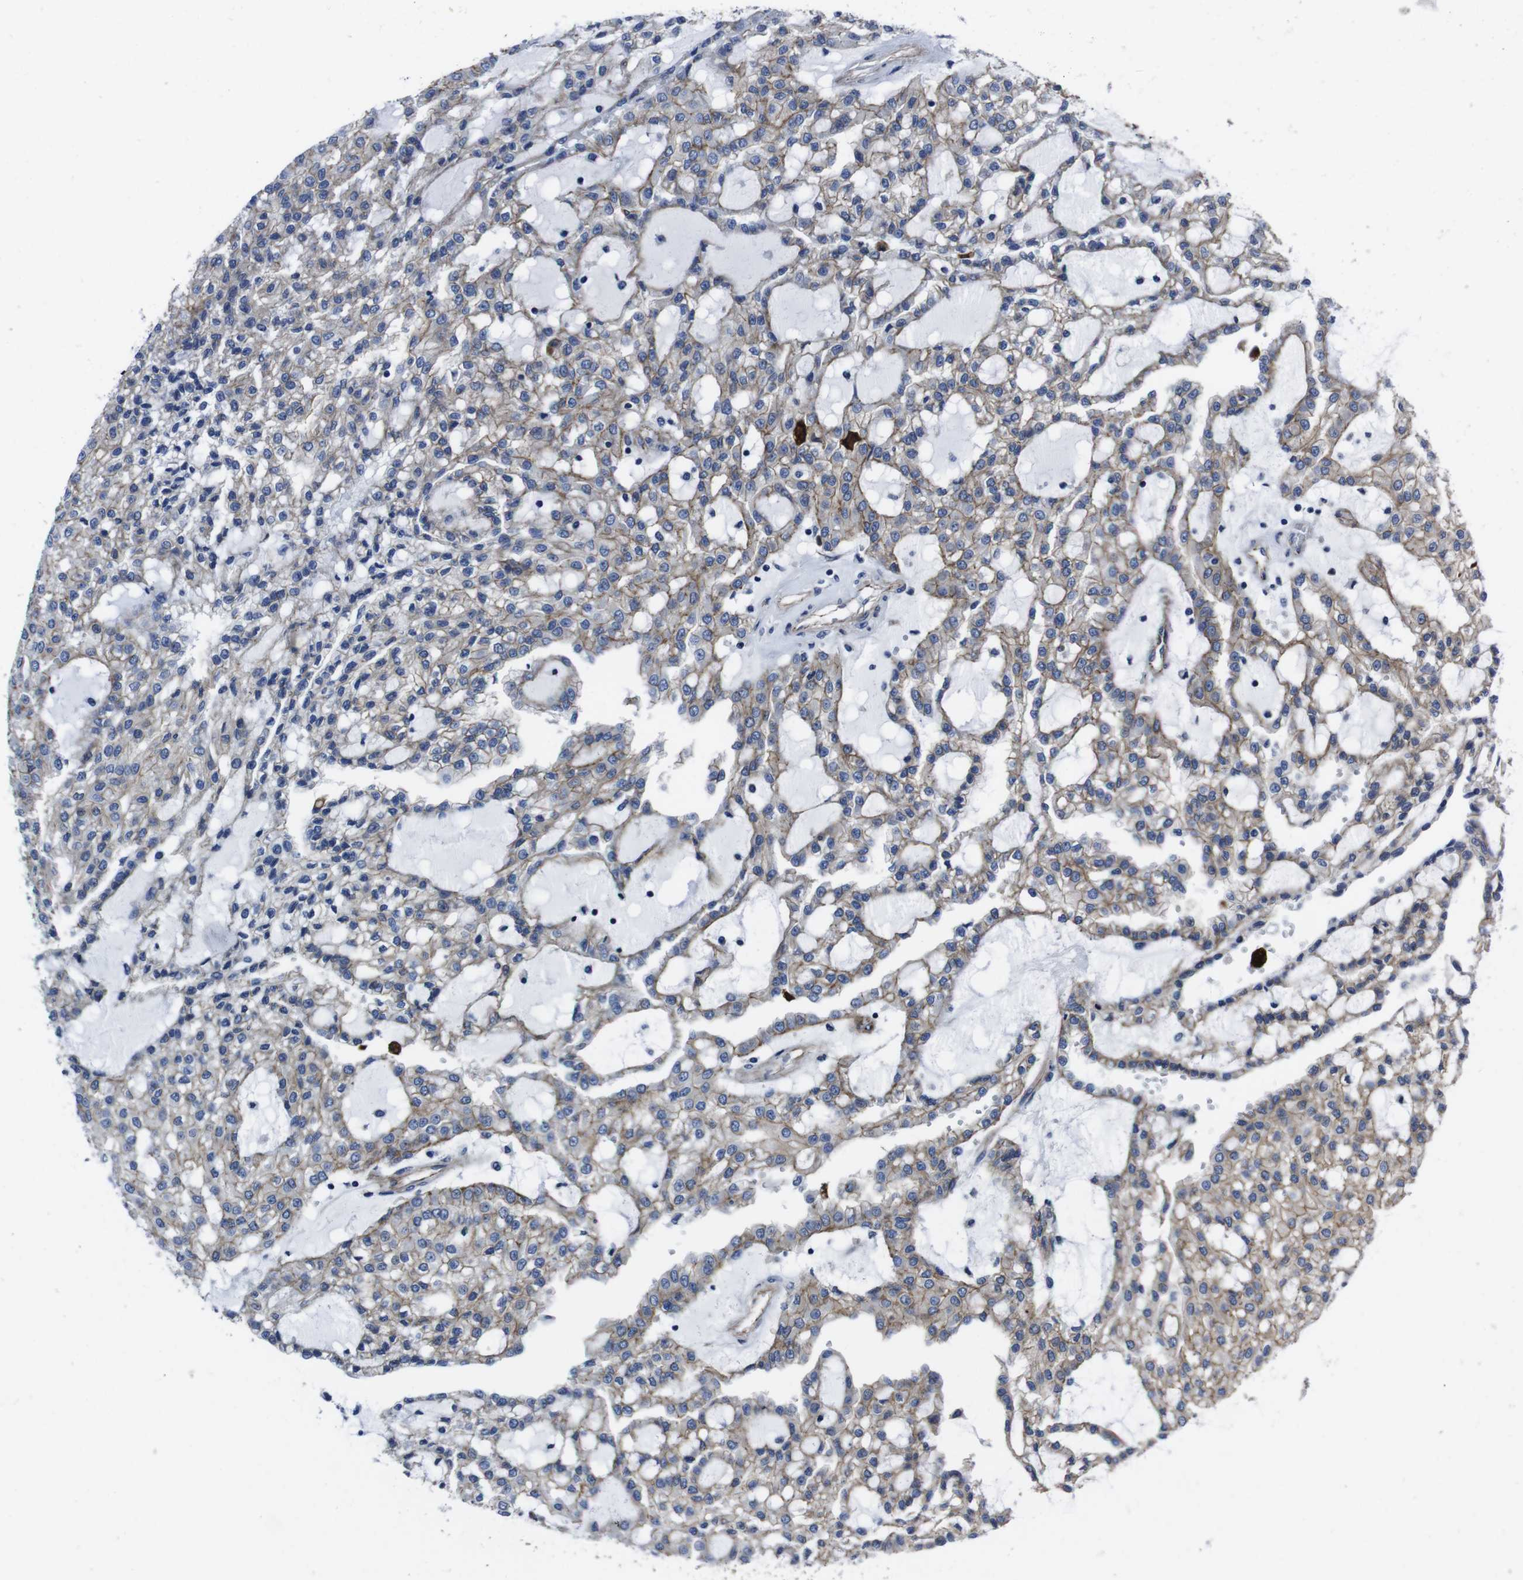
{"staining": {"intensity": "moderate", "quantity": "25%-75%", "location": "cytoplasmic/membranous"}, "tissue": "renal cancer", "cell_type": "Tumor cells", "image_type": "cancer", "snomed": [{"axis": "morphology", "description": "Adenocarcinoma, NOS"}, {"axis": "topography", "description": "Kidney"}], "caption": "Immunohistochemical staining of adenocarcinoma (renal) exhibits medium levels of moderate cytoplasmic/membranous protein positivity in about 25%-75% of tumor cells. The protein of interest is shown in brown color, while the nuclei are stained blue.", "gene": "NUMB", "patient": {"sex": "male", "age": 63}}